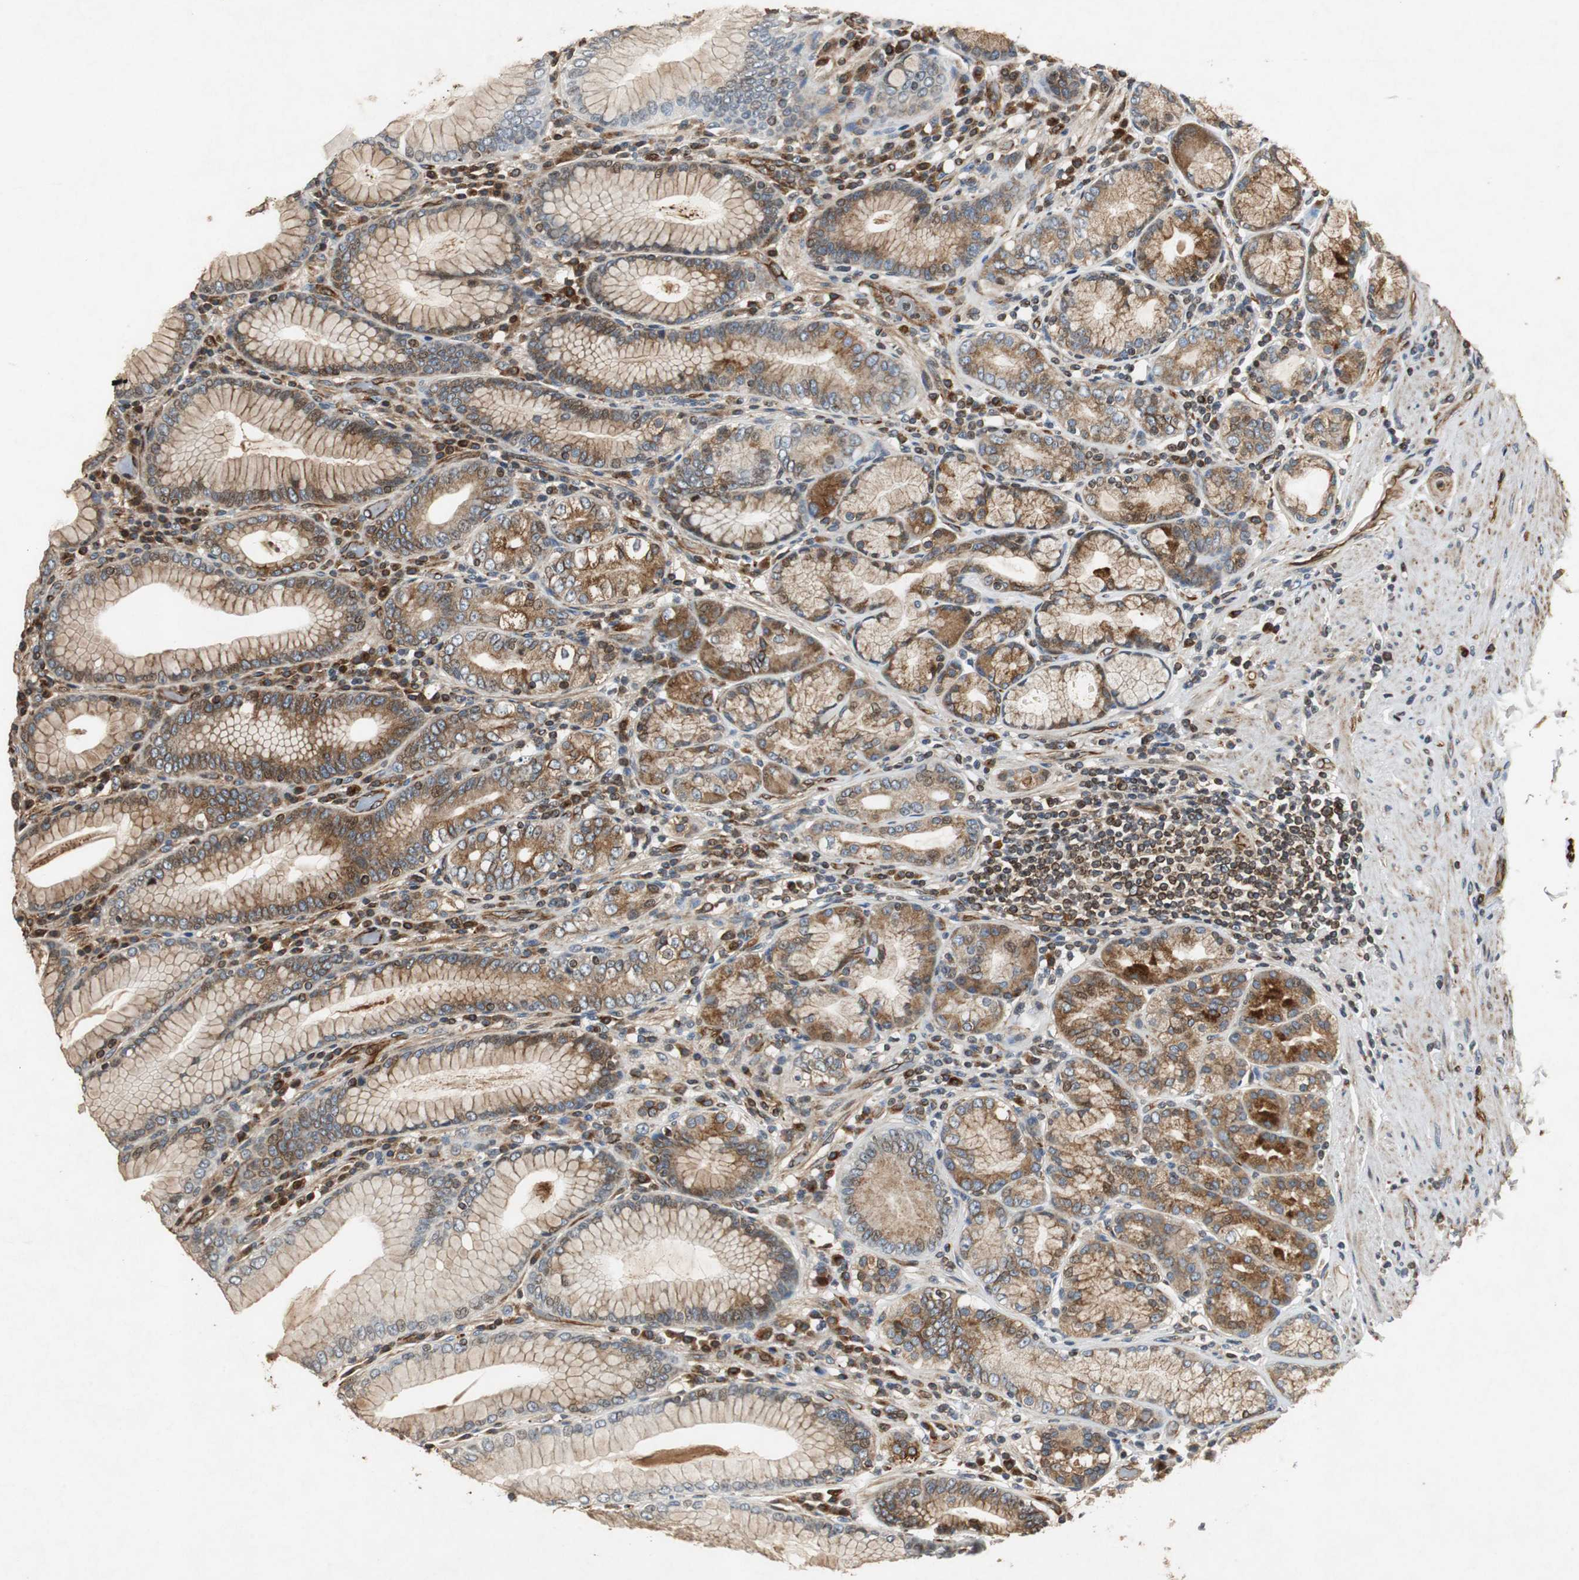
{"staining": {"intensity": "strong", "quantity": "25%-75%", "location": "cytoplasmic/membranous"}, "tissue": "stomach", "cell_type": "Glandular cells", "image_type": "normal", "snomed": [{"axis": "morphology", "description": "Normal tissue, NOS"}, {"axis": "topography", "description": "Stomach, lower"}], "caption": "Glandular cells reveal high levels of strong cytoplasmic/membranous positivity in approximately 25%-75% of cells in benign human stomach. (brown staining indicates protein expression, while blue staining denotes nuclei).", "gene": "TUBA4A", "patient": {"sex": "female", "age": 76}}